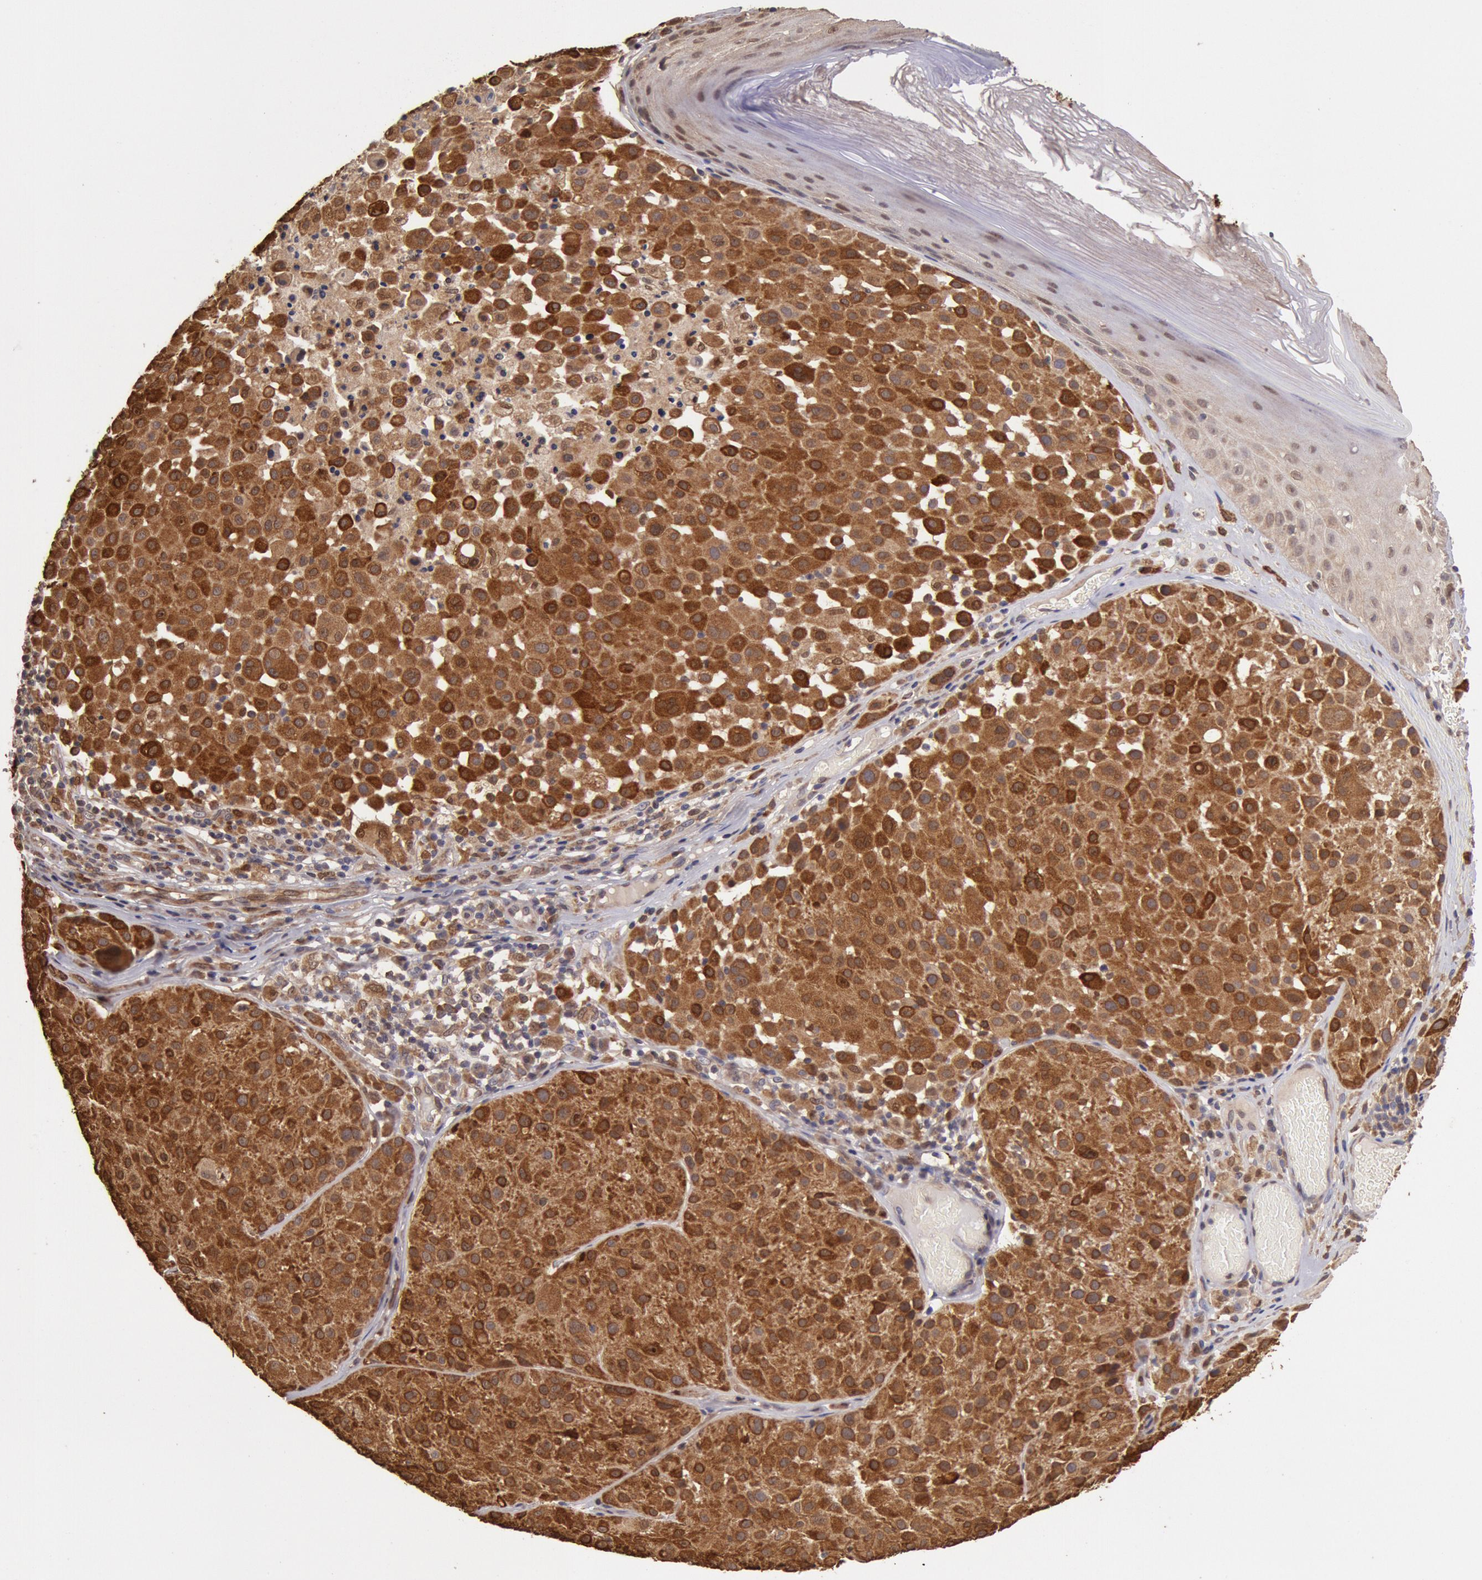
{"staining": {"intensity": "strong", "quantity": ">75%", "location": "cytoplasmic/membranous"}, "tissue": "melanoma", "cell_type": "Tumor cells", "image_type": "cancer", "snomed": [{"axis": "morphology", "description": "Malignant melanoma, NOS"}, {"axis": "topography", "description": "Skin"}], "caption": "About >75% of tumor cells in human melanoma reveal strong cytoplasmic/membranous protein expression as visualized by brown immunohistochemical staining.", "gene": "COMT", "patient": {"sex": "male", "age": 36}}